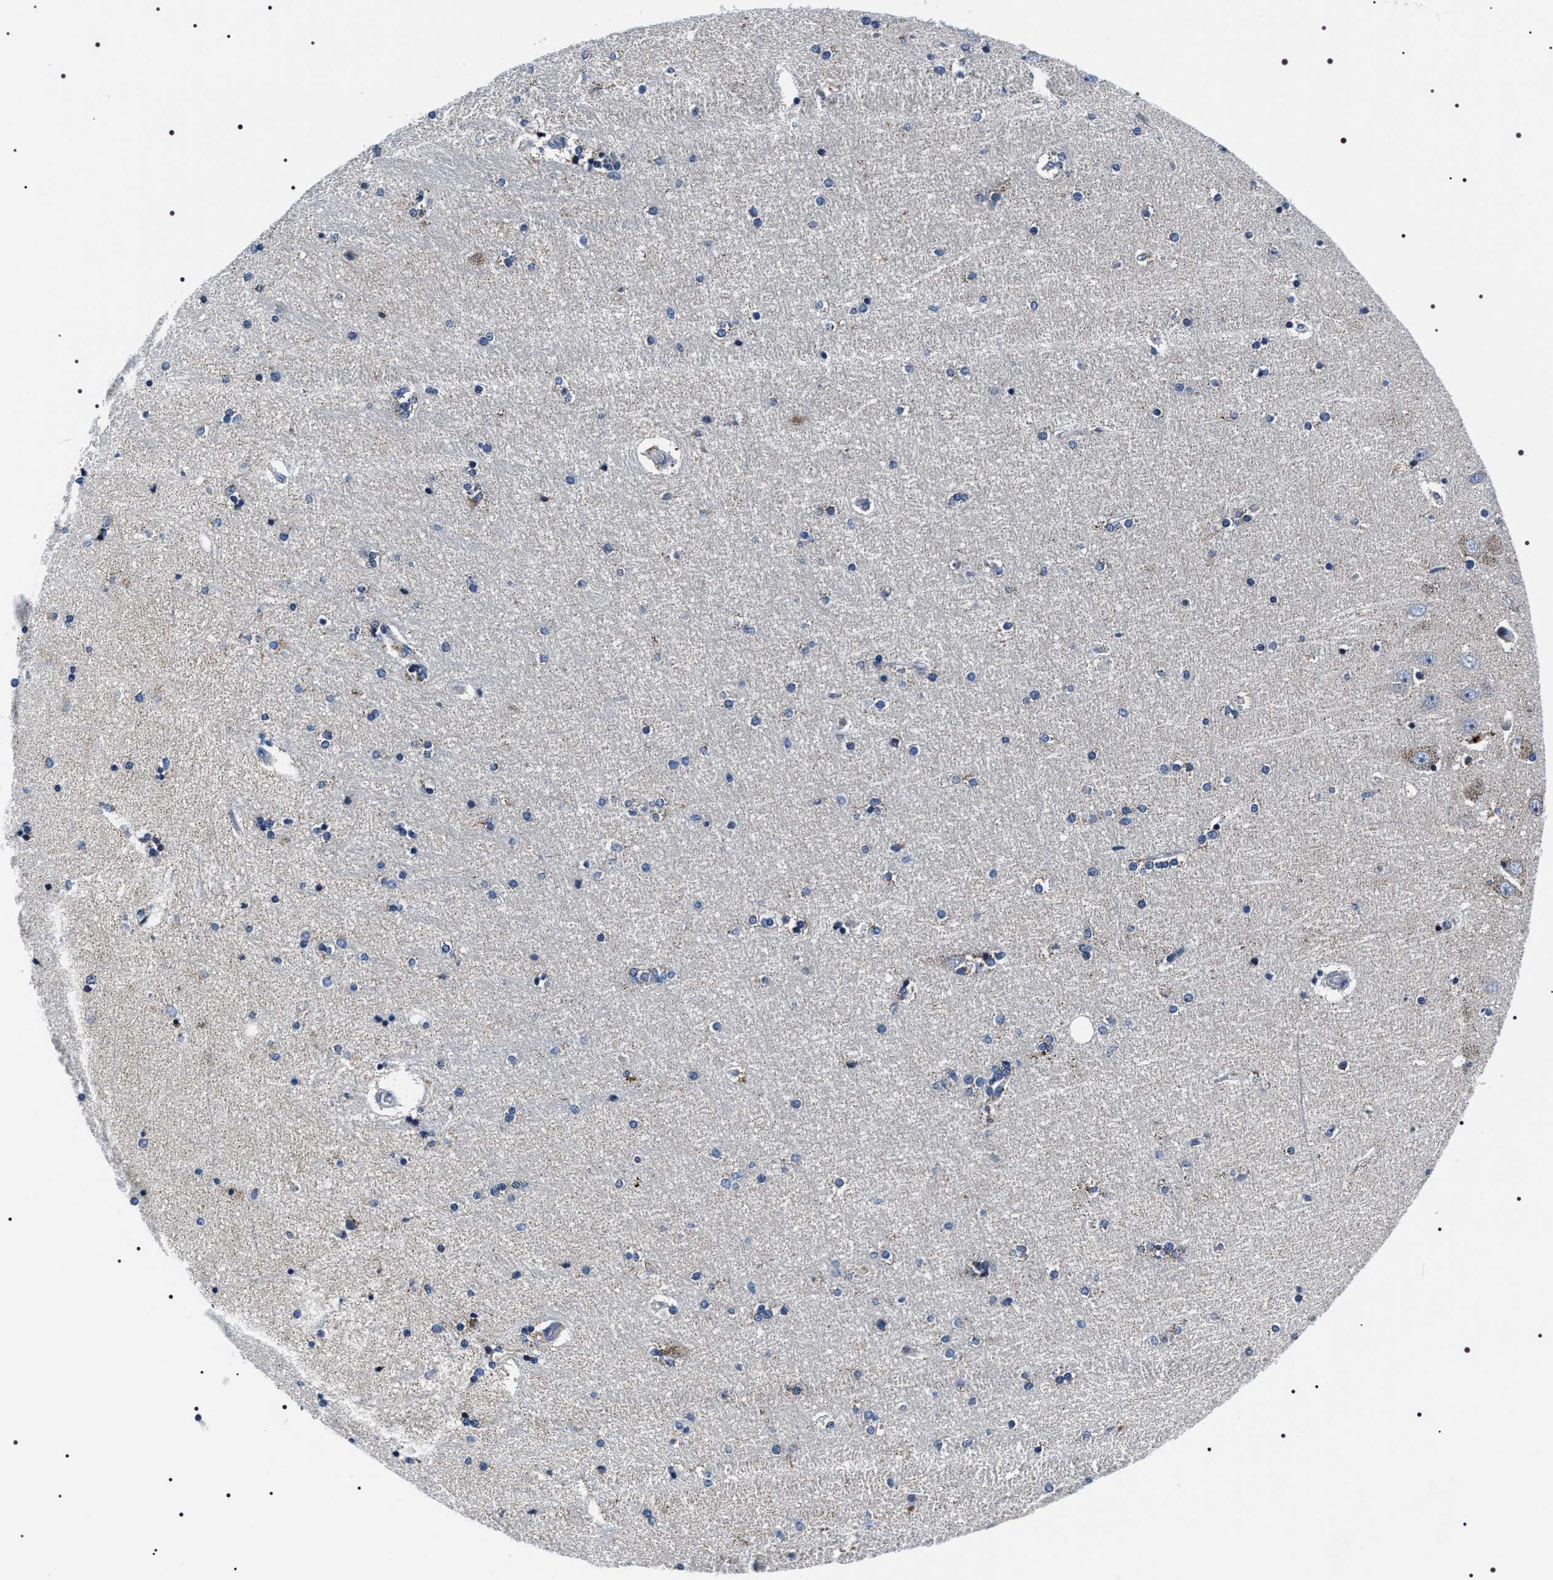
{"staining": {"intensity": "moderate", "quantity": "<25%", "location": "cytoplasmic/membranous"}, "tissue": "hippocampus", "cell_type": "Glial cells", "image_type": "normal", "snomed": [{"axis": "morphology", "description": "Normal tissue, NOS"}, {"axis": "topography", "description": "Hippocampus"}], "caption": "Protein expression analysis of unremarkable hippocampus demonstrates moderate cytoplasmic/membranous staining in approximately <25% of glial cells.", "gene": "NTMT1", "patient": {"sex": "female", "age": 54}}